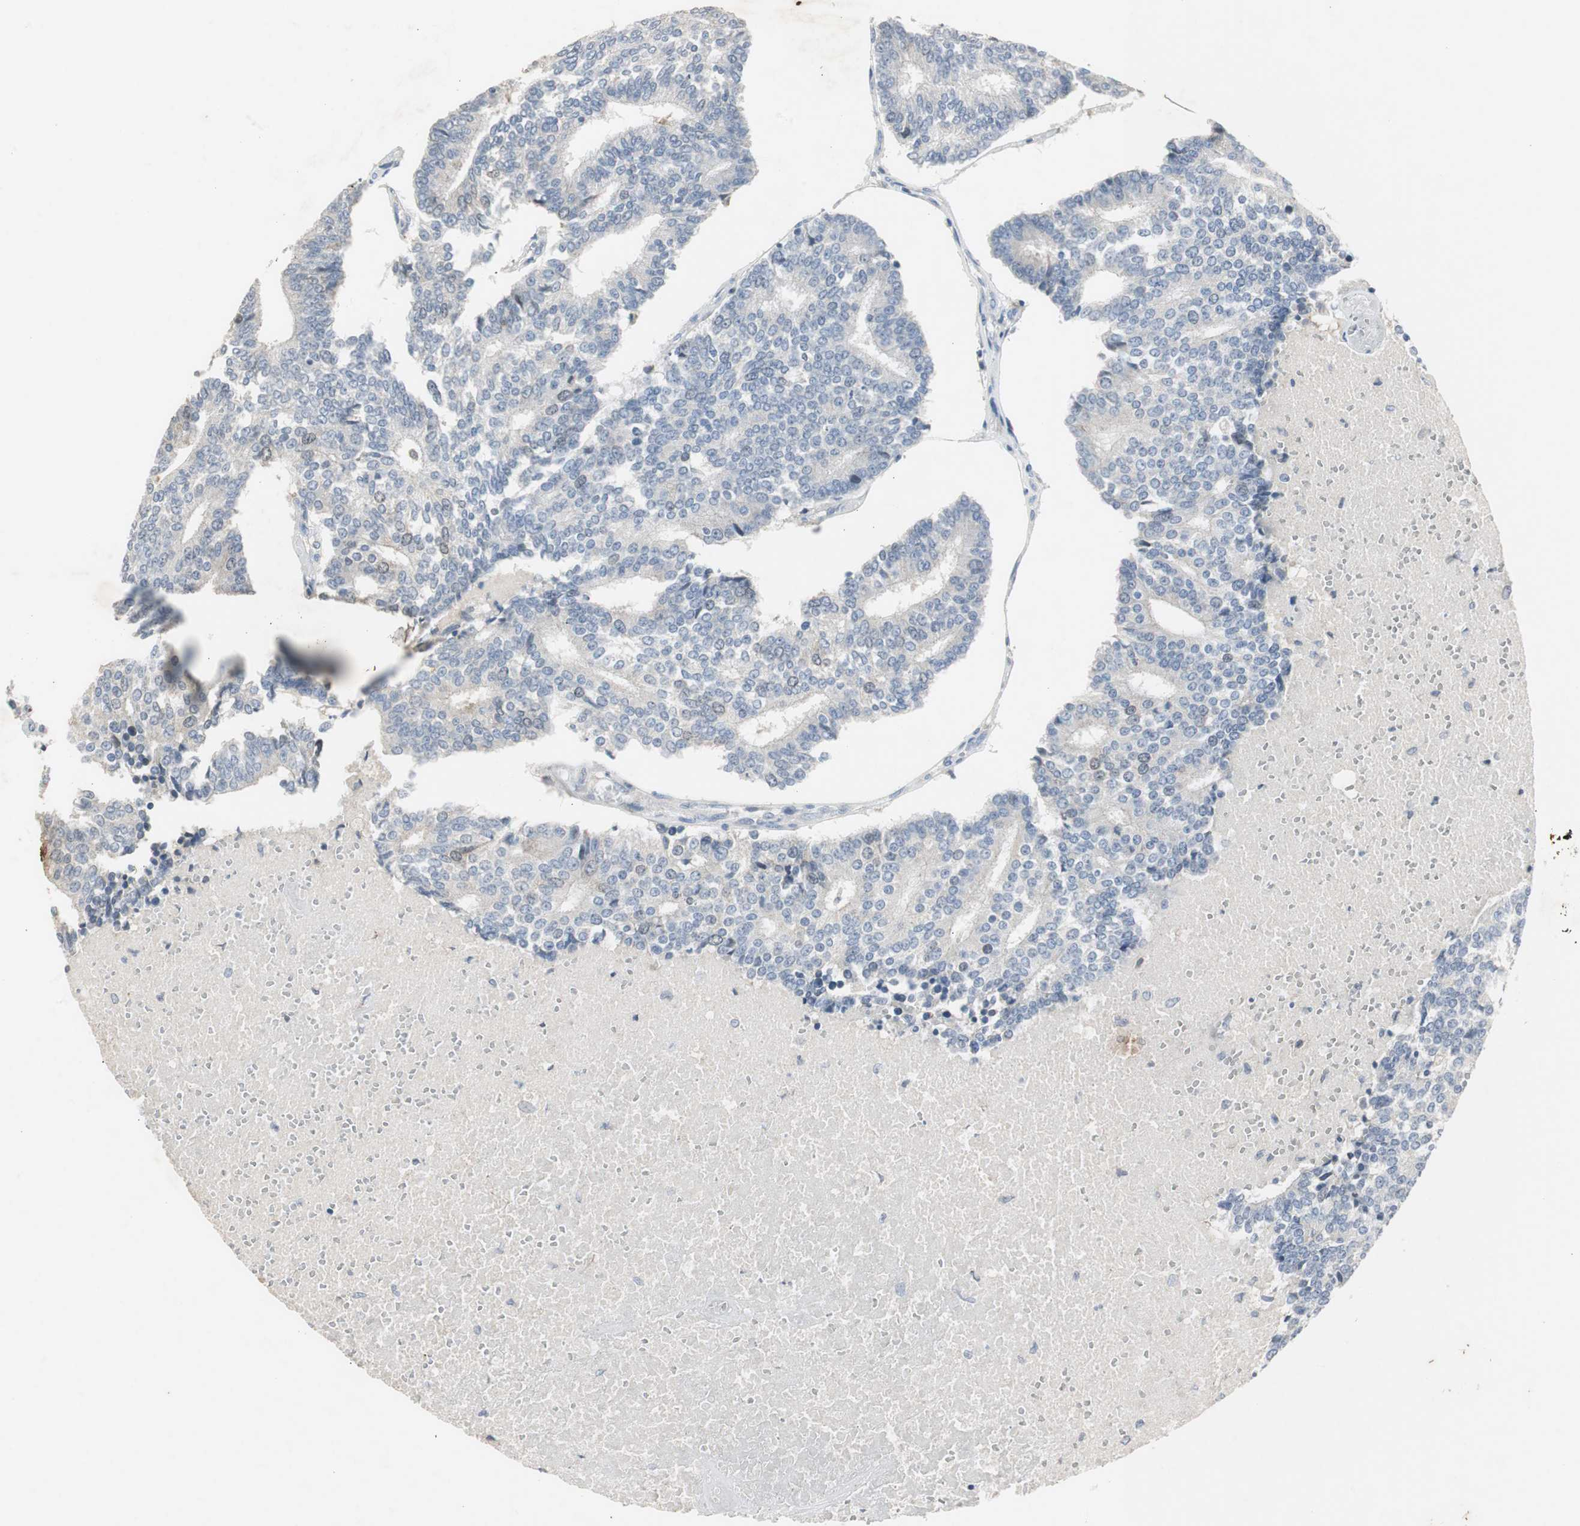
{"staining": {"intensity": "negative", "quantity": "none", "location": "none"}, "tissue": "prostate cancer", "cell_type": "Tumor cells", "image_type": "cancer", "snomed": [{"axis": "morphology", "description": "Adenocarcinoma, High grade"}, {"axis": "topography", "description": "Prostate"}], "caption": "Photomicrograph shows no protein expression in tumor cells of high-grade adenocarcinoma (prostate) tissue.", "gene": "TK1", "patient": {"sex": "male", "age": 55}}